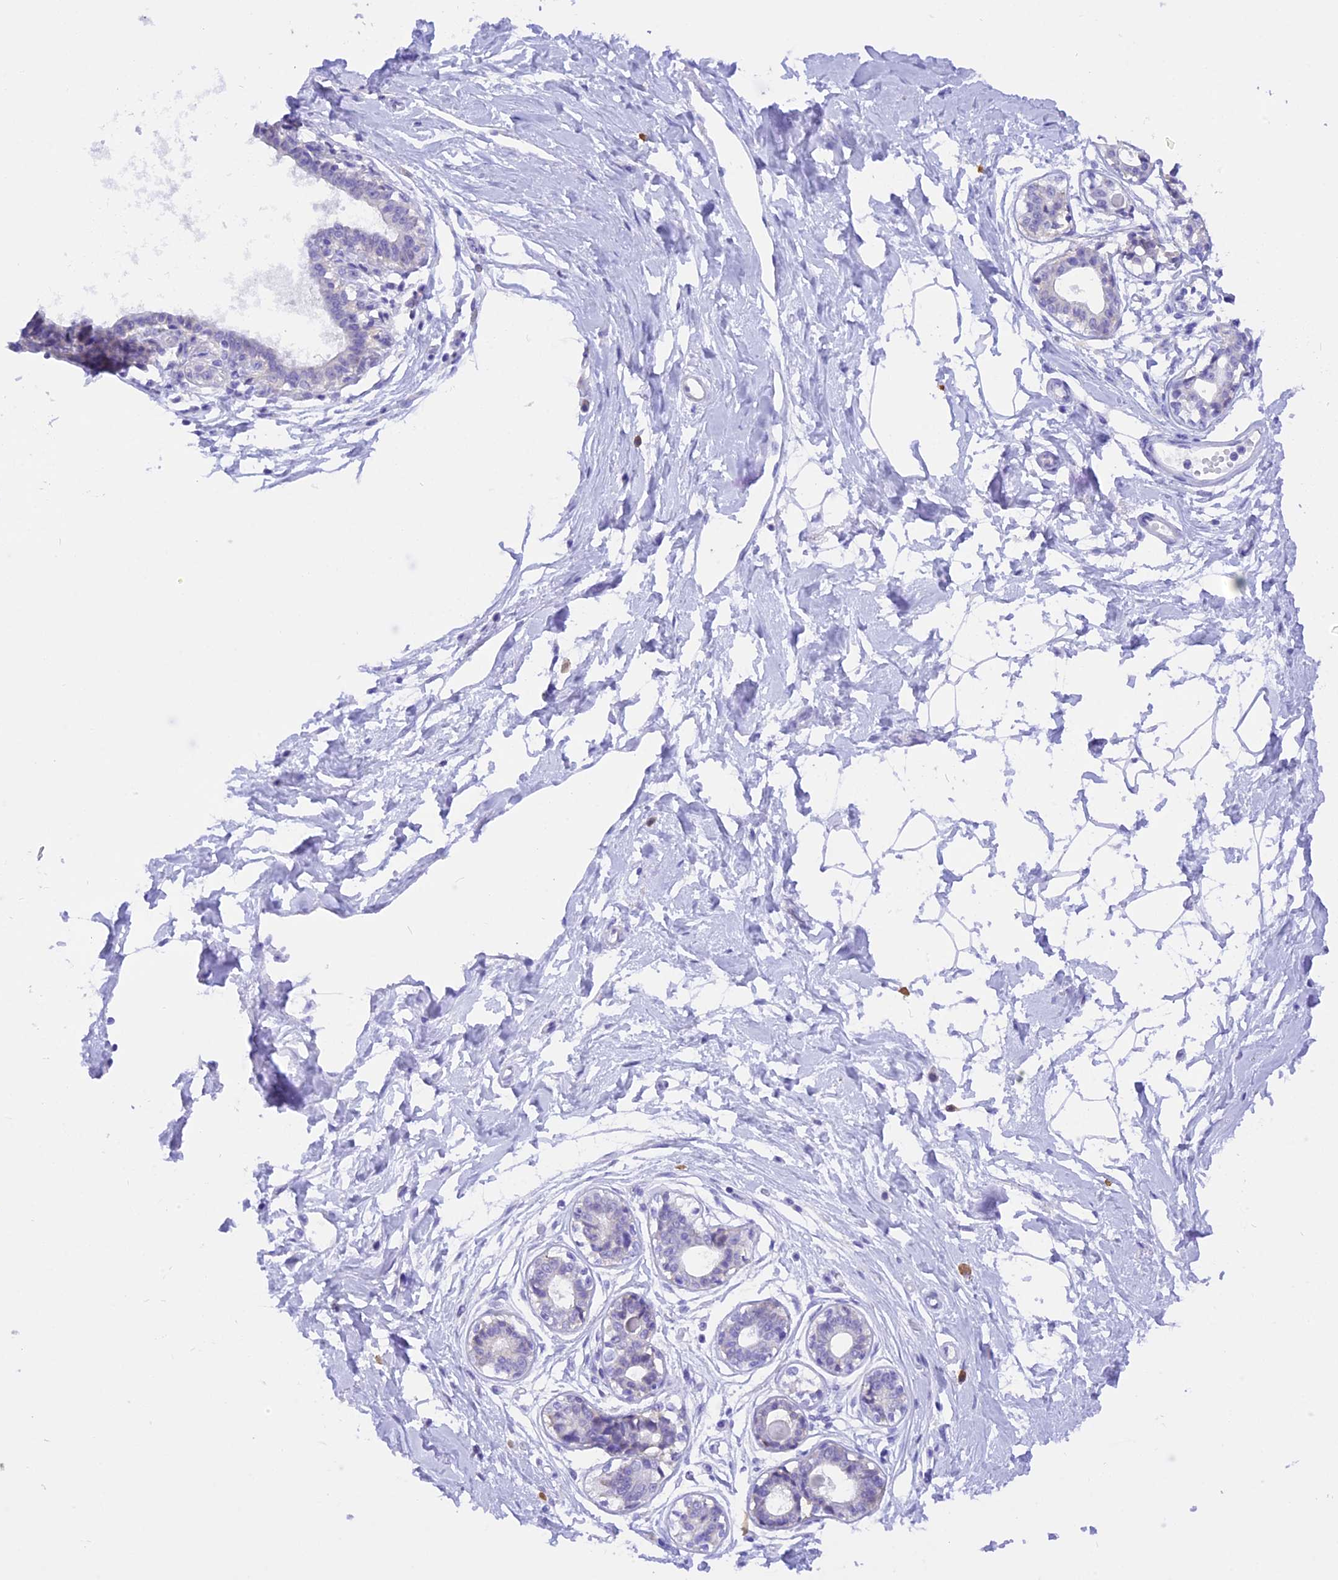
{"staining": {"intensity": "negative", "quantity": "none", "location": "none"}, "tissue": "breast", "cell_type": "Adipocytes", "image_type": "normal", "snomed": [{"axis": "morphology", "description": "Normal tissue, NOS"}, {"axis": "topography", "description": "Breast"}], "caption": "DAB (3,3'-diaminobenzidine) immunohistochemical staining of normal breast reveals no significant expression in adipocytes.", "gene": "COL6A5", "patient": {"sex": "female", "age": 45}}